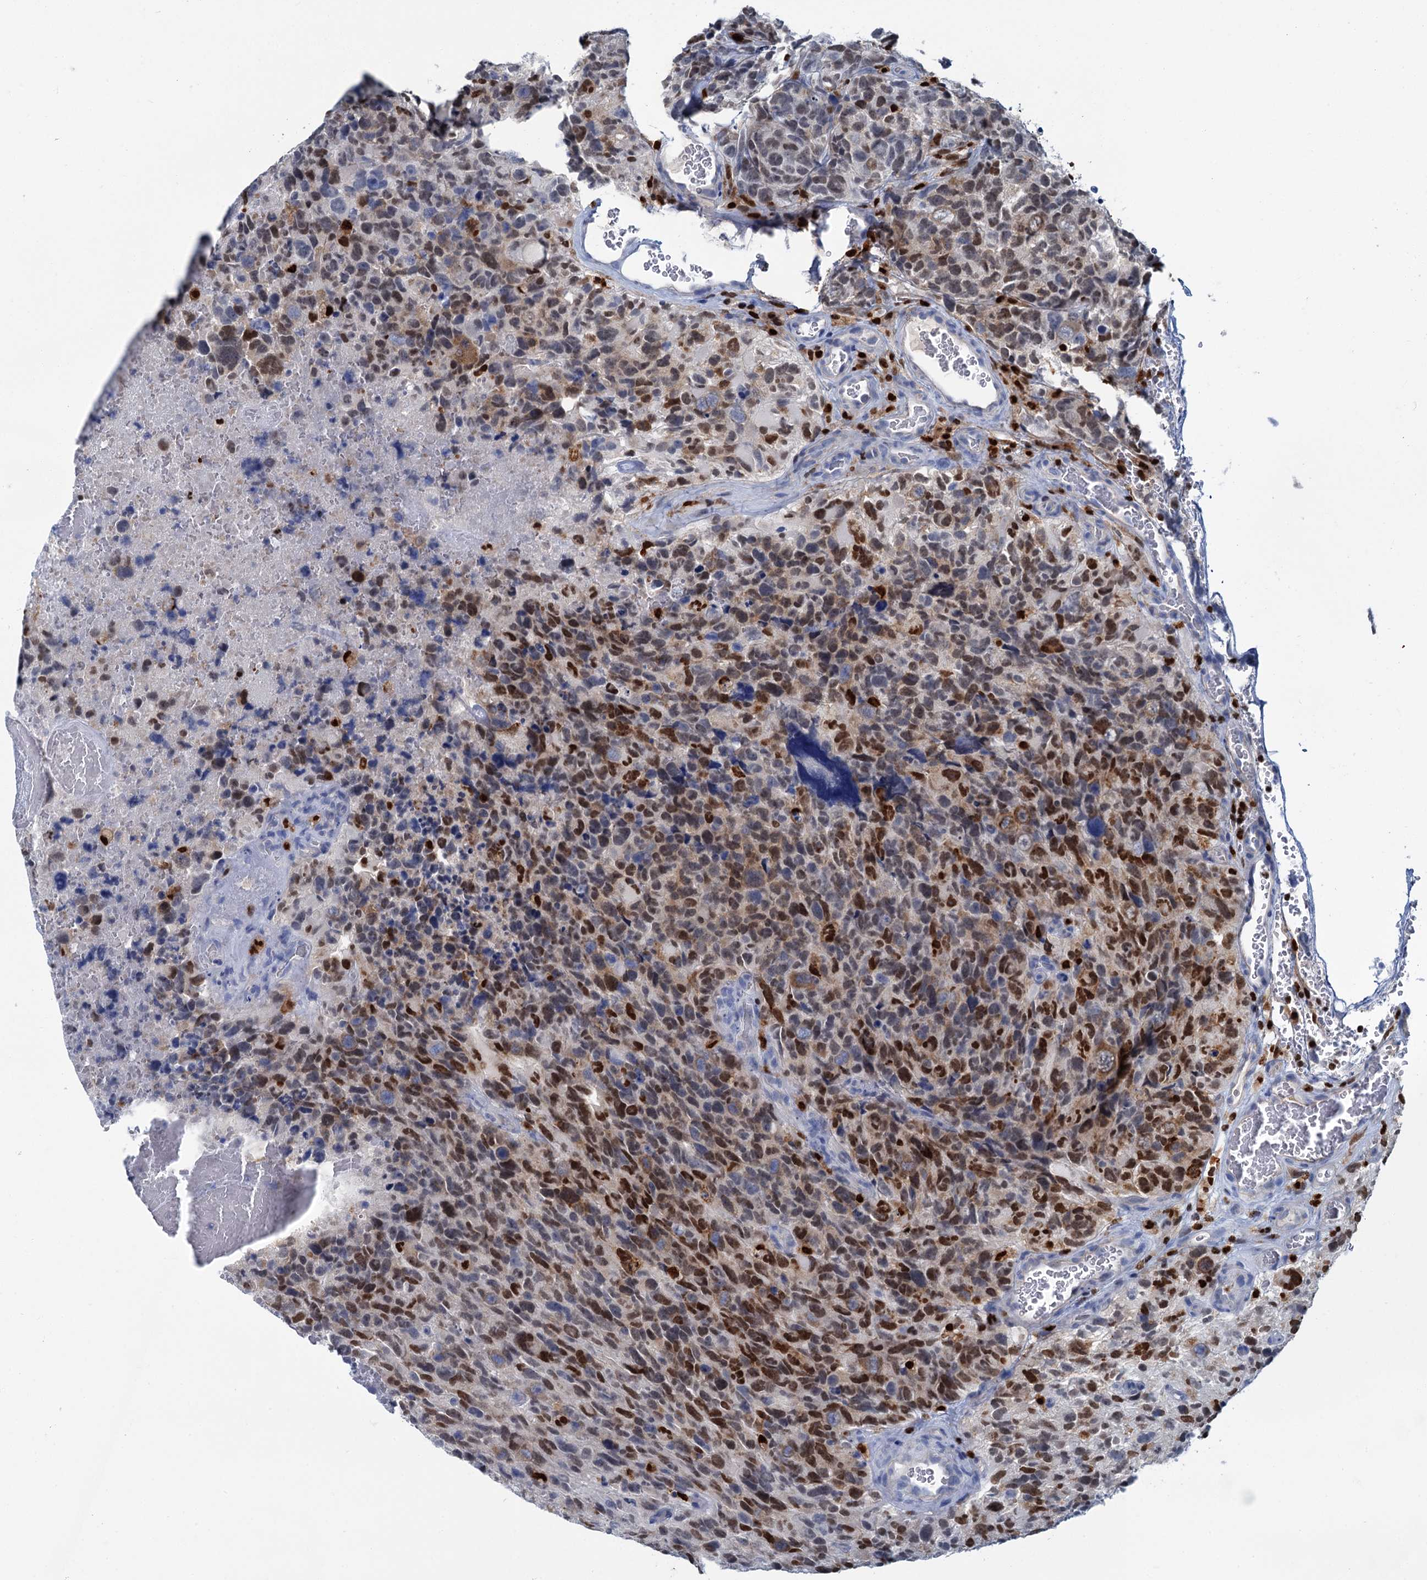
{"staining": {"intensity": "moderate", "quantity": ">75%", "location": "nuclear"}, "tissue": "glioma", "cell_type": "Tumor cells", "image_type": "cancer", "snomed": [{"axis": "morphology", "description": "Glioma, malignant, High grade"}, {"axis": "topography", "description": "Brain"}], "caption": "Moderate nuclear positivity for a protein is present in approximately >75% of tumor cells of malignant glioma (high-grade) using immunohistochemistry (IHC).", "gene": "CELF2", "patient": {"sex": "male", "age": 69}}